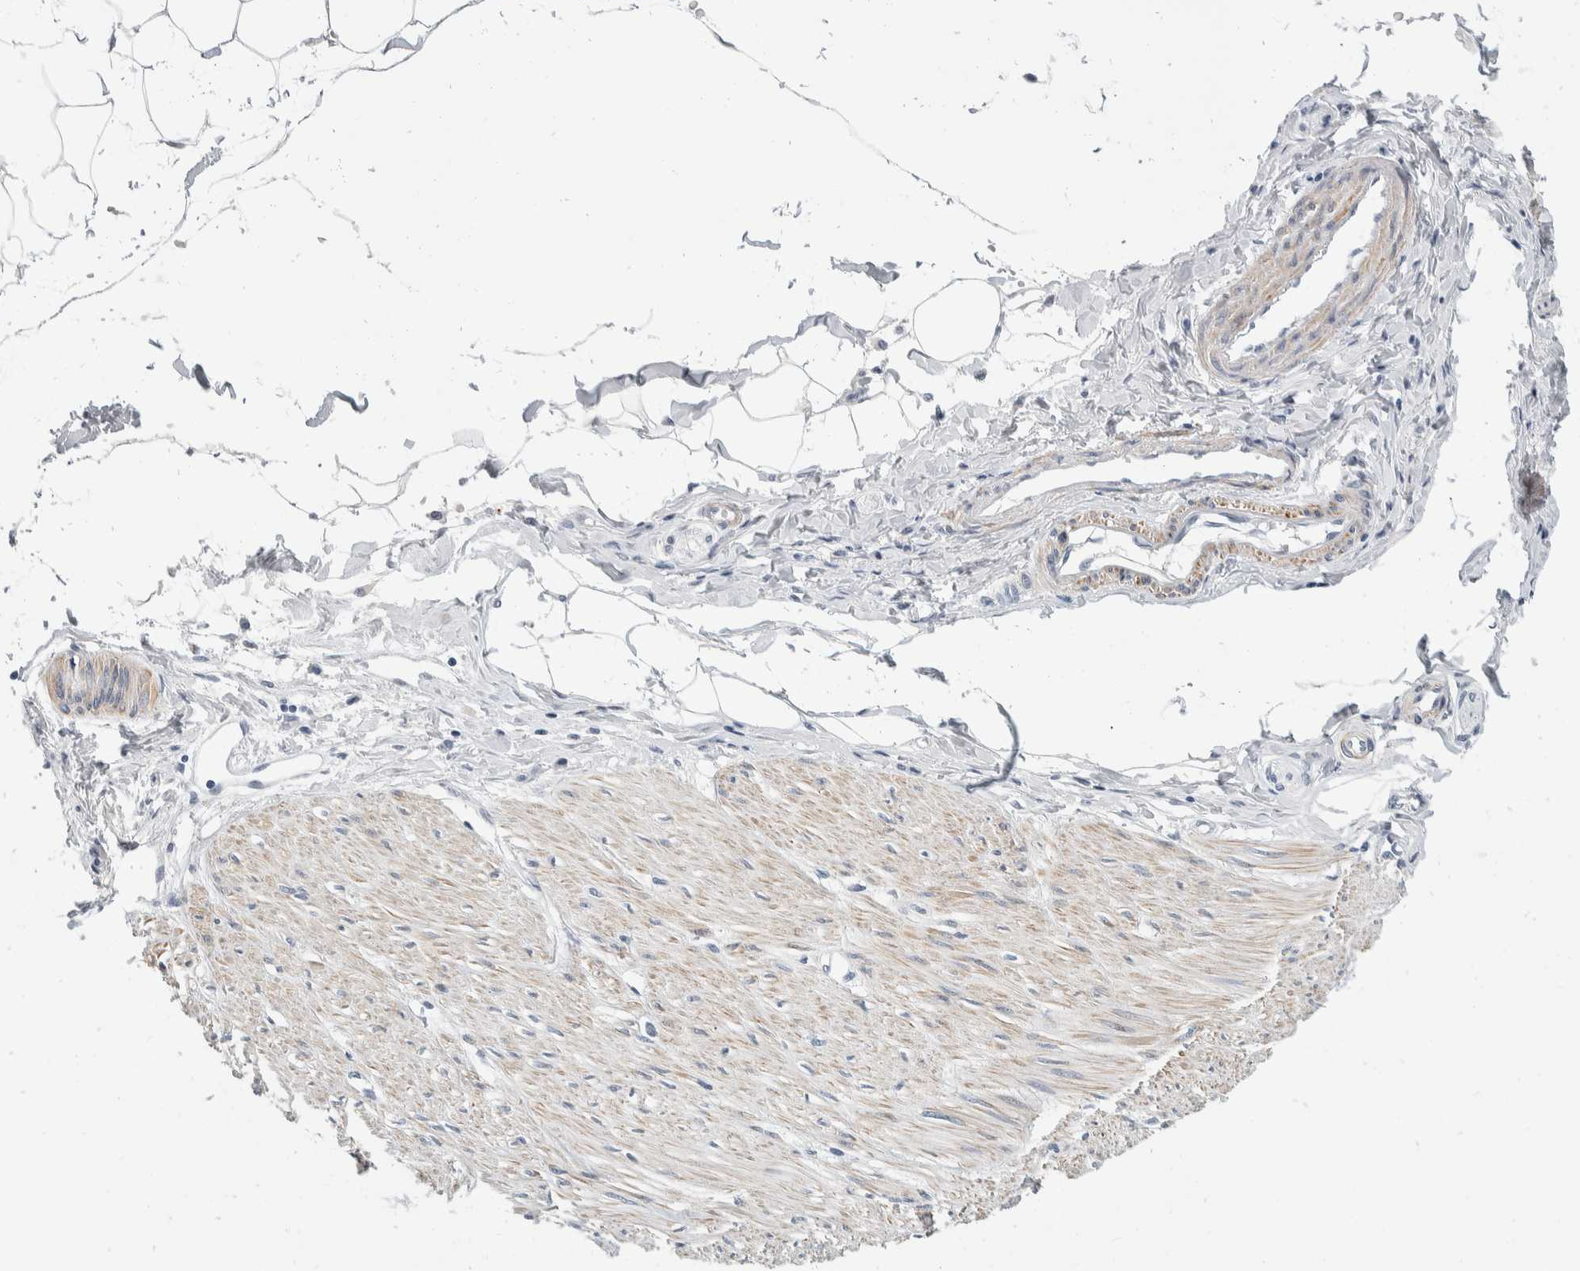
{"staining": {"intensity": "negative", "quantity": "none", "location": "none"}, "tissue": "adipose tissue", "cell_type": "Adipocytes", "image_type": "normal", "snomed": [{"axis": "morphology", "description": "Normal tissue, NOS"}, {"axis": "morphology", "description": "Adenocarcinoma, NOS"}, {"axis": "topography", "description": "Colon"}, {"axis": "topography", "description": "Peripheral nerve tissue"}], "caption": "A high-resolution photomicrograph shows immunohistochemistry staining of normal adipose tissue, which exhibits no significant staining in adipocytes.", "gene": "CATSPERD", "patient": {"sex": "male", "age": 14}}